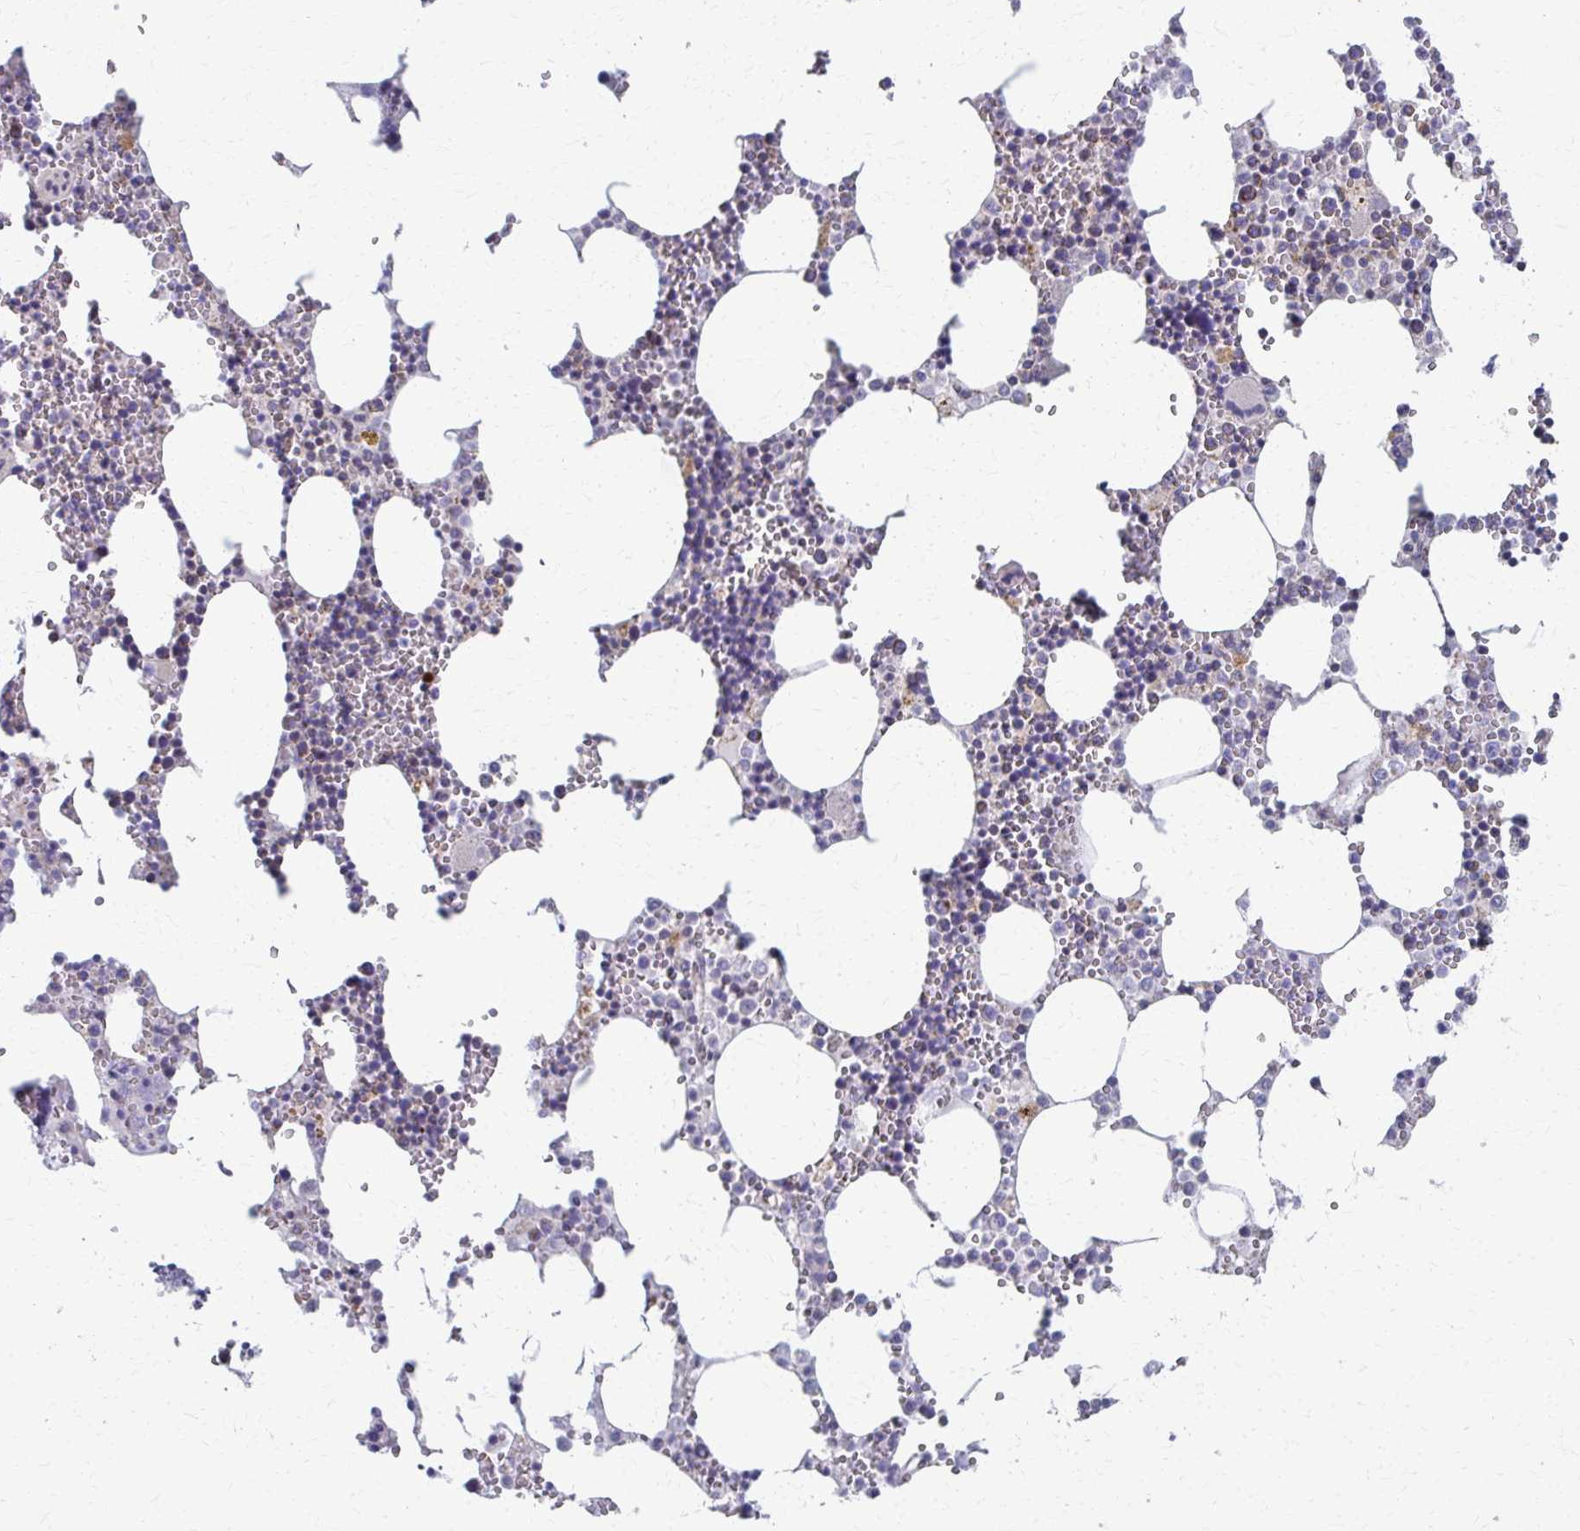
{"staining": {"intensity": "moderate", "quantity": "<25%", "location": "cytoplasmic/membranous"}, "tissue": "bone marrow", "cell_type": "Hematopoietic cells", "image_type": "normal", "snomed": [{"axis": "morphology", "description": "Normal tissue, NOS"}, {"axis": "topography", "description": "Bone marrow"}], "caption": "DAB immunohistochemical staining of unremarkable bone marrow displays moderate cytoplasmic/membranous protein expression in approximately <25% of hematopoietic cells. Nuclei are stained in blue.", "gene": "FAHD1", "patient": {"sex": "male", "age": 54}}